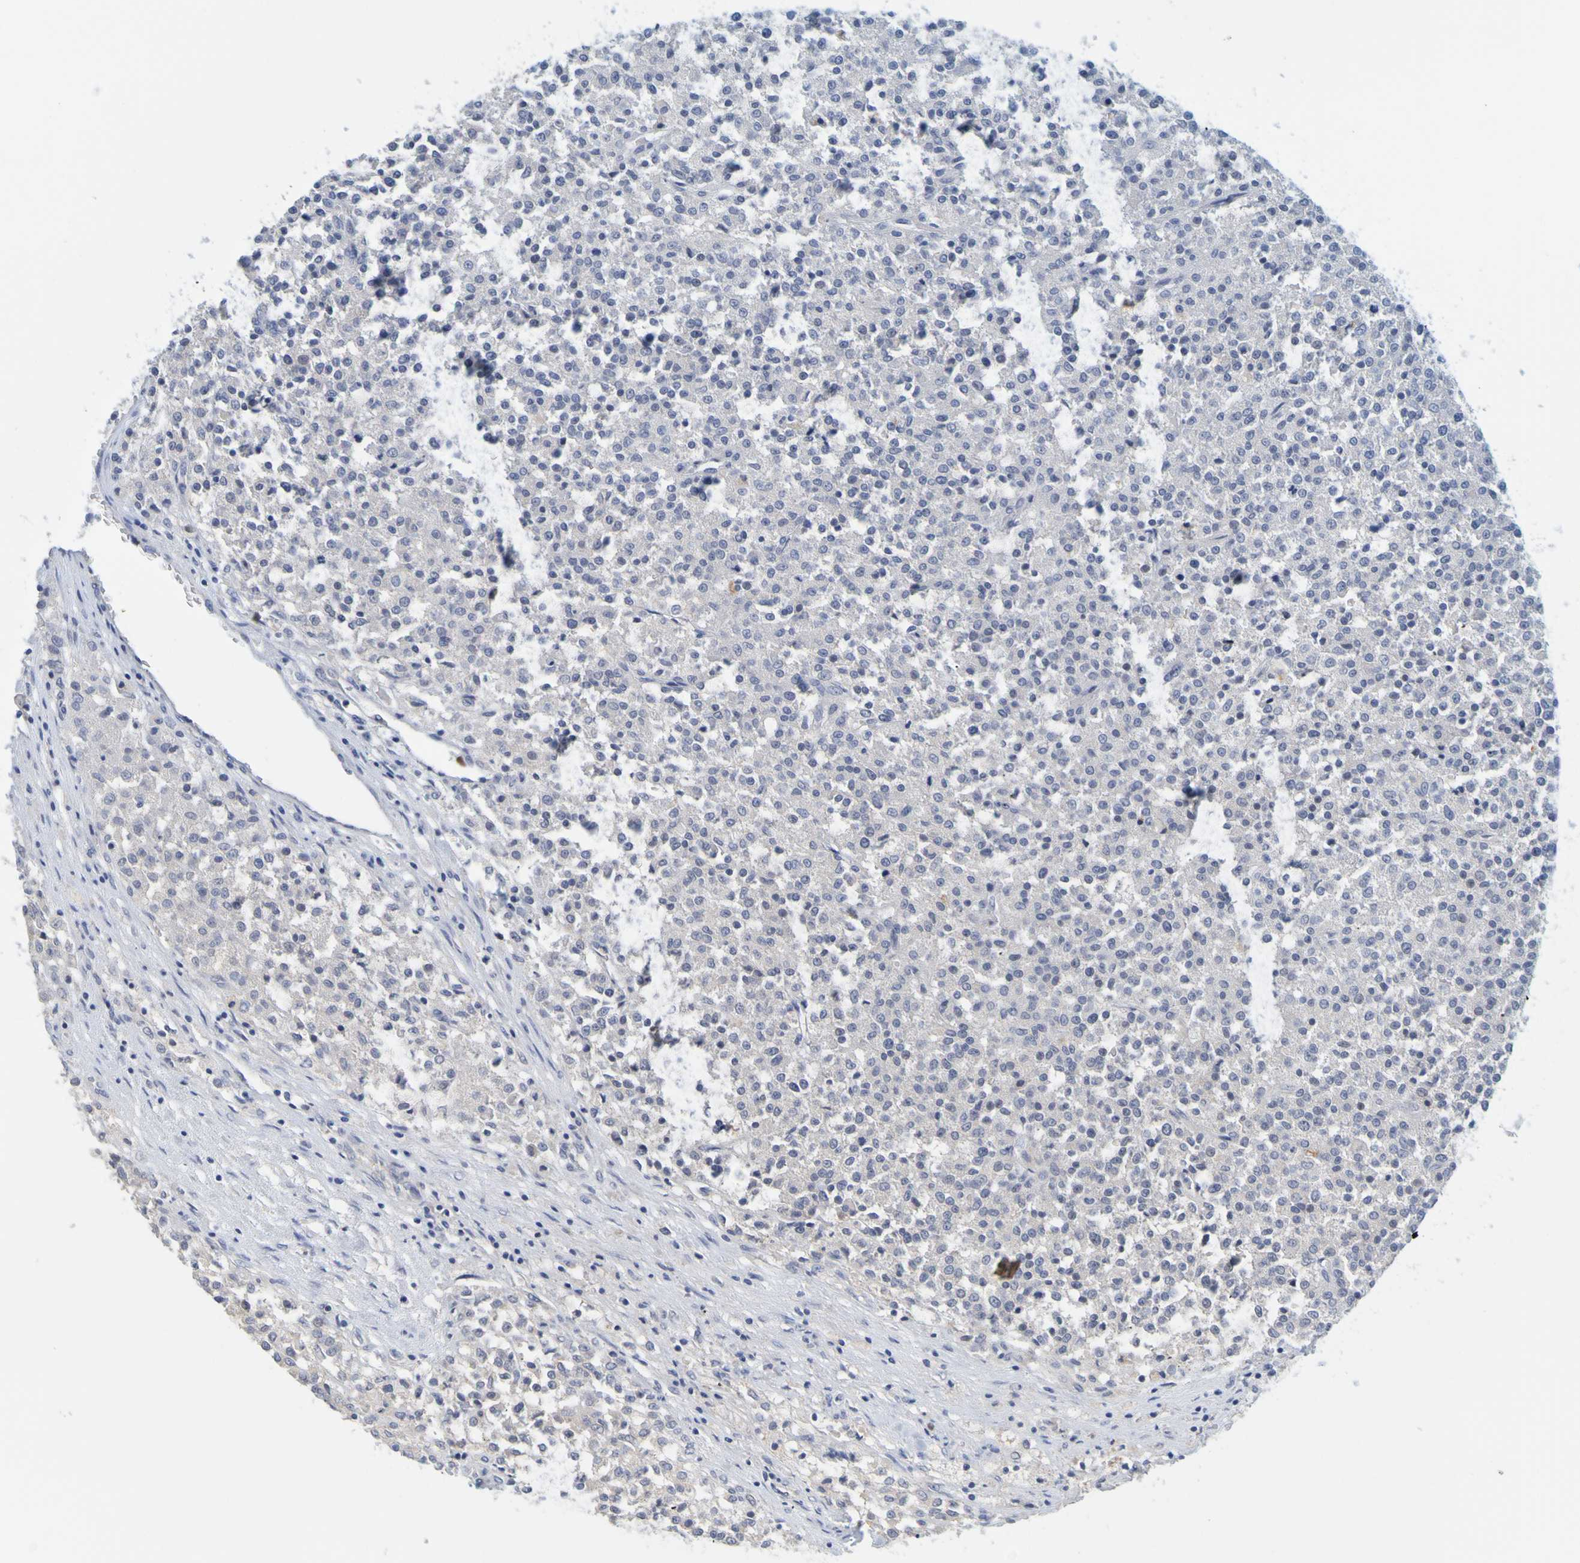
{"staining": {"intensity": "negative", "quantity": "none", "location": "none"}, "tissue": "testis cancer", "cell_type": "Tumor cells", "image_type": "cancer", "snomed": [{"axis": "morphology", "description": "Seminoma, NOS"}, {"axis": "topography", "description": "Testis"}], "caption": "Immunohistochemistry image of neoplastic tissue: human seminoma (testis) stained with DAB shows no significant protein staining in tumor cells.", "gene": "ENDOU", "patient": {"sex": "male", "age": 59}}